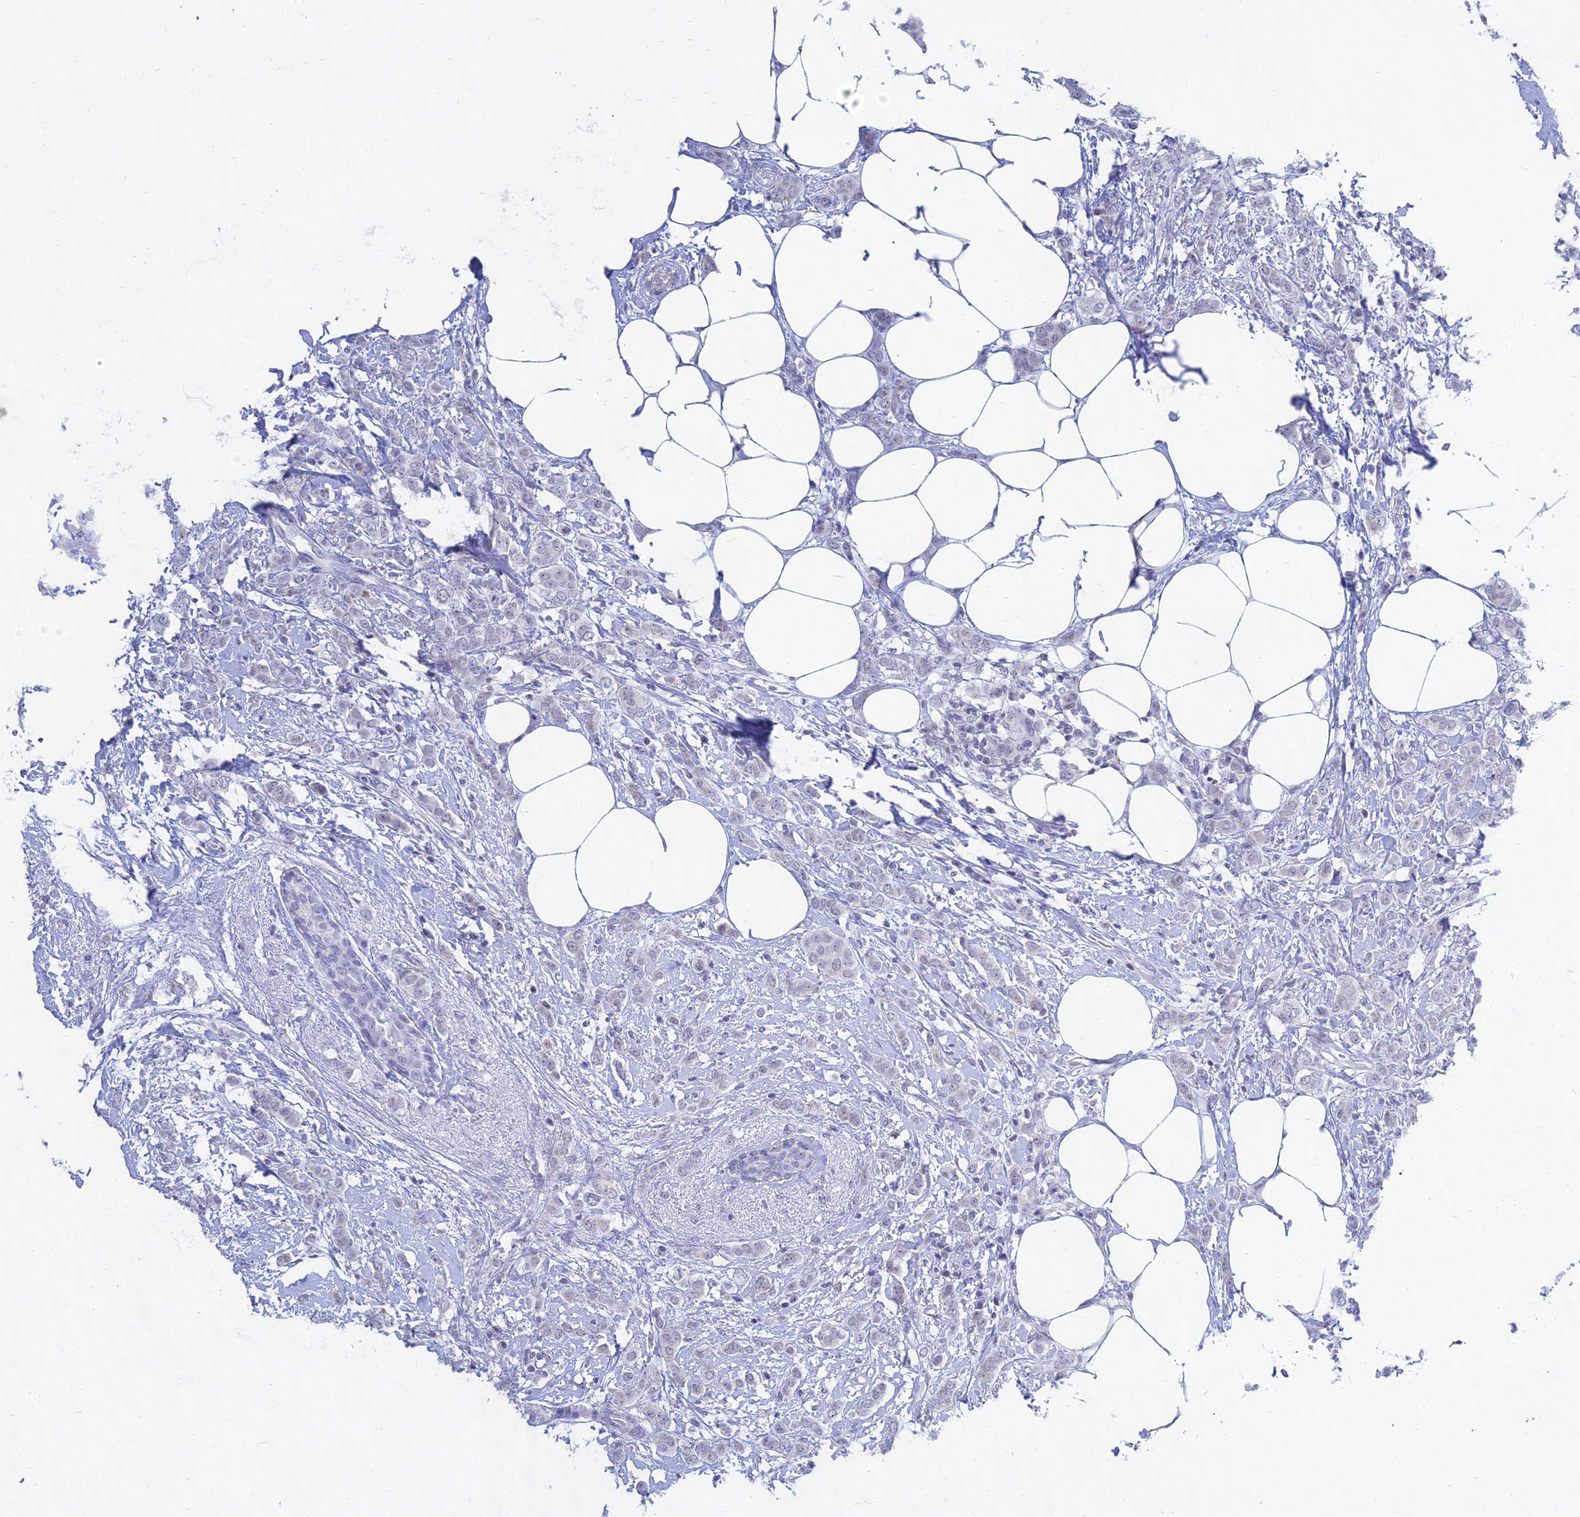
{"staining": {"intensity": "negative", "quantity": "none", "location": "none"}, "tissue": "breast cancer", "cell_type": "Tumor cells", "image_type": "cancer", "snomed": [{"axis": "morphology", "description": "Duct carcinoma"}, {"axis": "topography", "description": "Breast"}], "caption": "Protein analysis of breast cancer displays no significant staining in tumor cells.", "gene": "KRR1", "patient": {"sex": "female", "age": 72}}